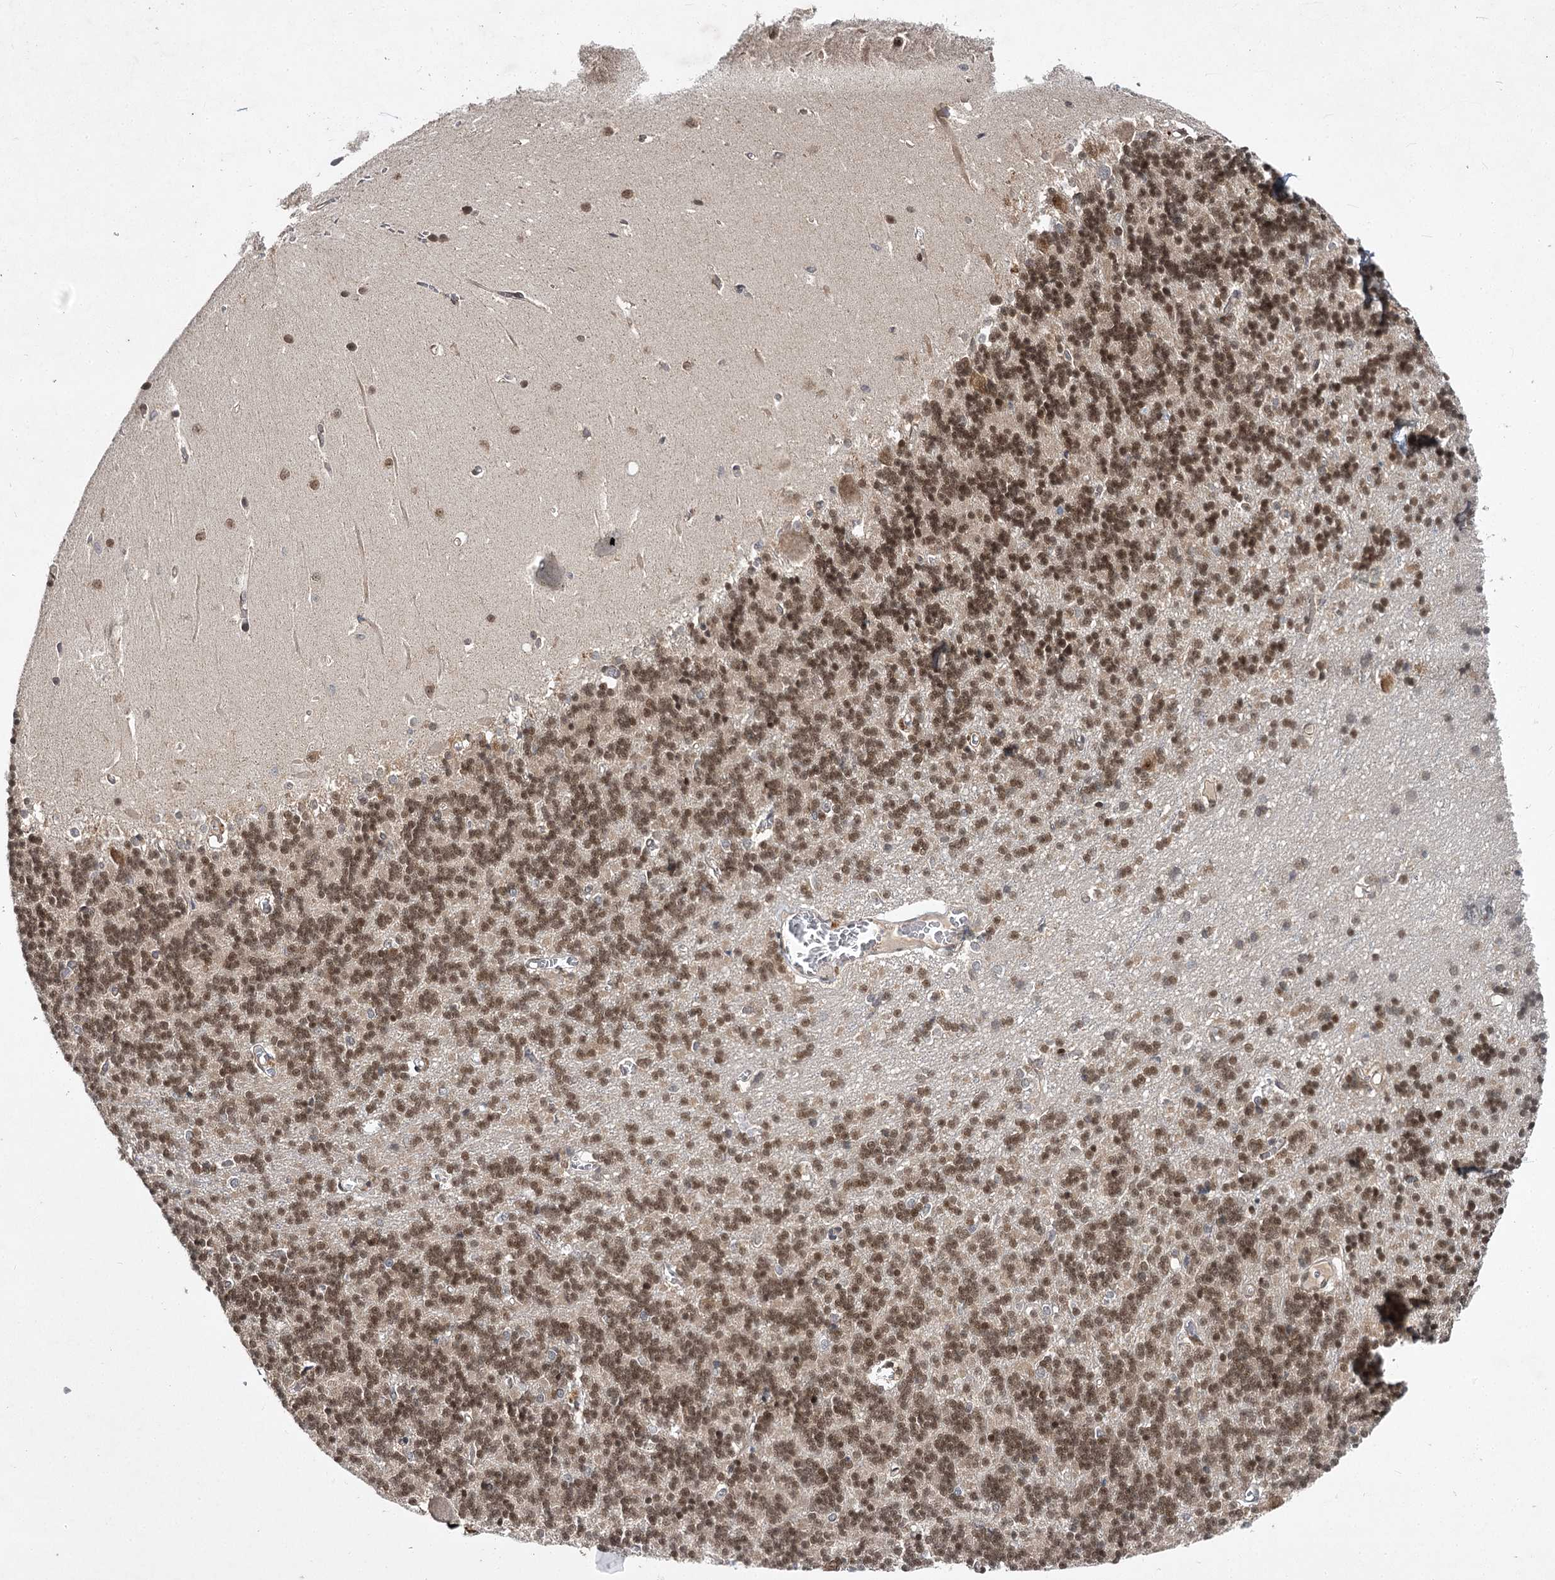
{"staining": {"intensity": "moderate", "quantity": "25%-75%", "location": "nuclear"}, "tissue": "cerebellum", "cell_type": "Cells in granular layer", "image_type": "normal", "snomed": [{"axis": "morphology", "description": "Normal tissue, NOS"}, {"axis": "topography", "description": "Cerebellum"}], "caption": "An immunohistochemistry (IHC) image of normal tissue is shown. Protein staining in brown shows moderate nuclear positivity in cerebellum within cells in granular layer.", "gene": "DCUN1D4", "patient": {"sex": "male", "age": 37}}